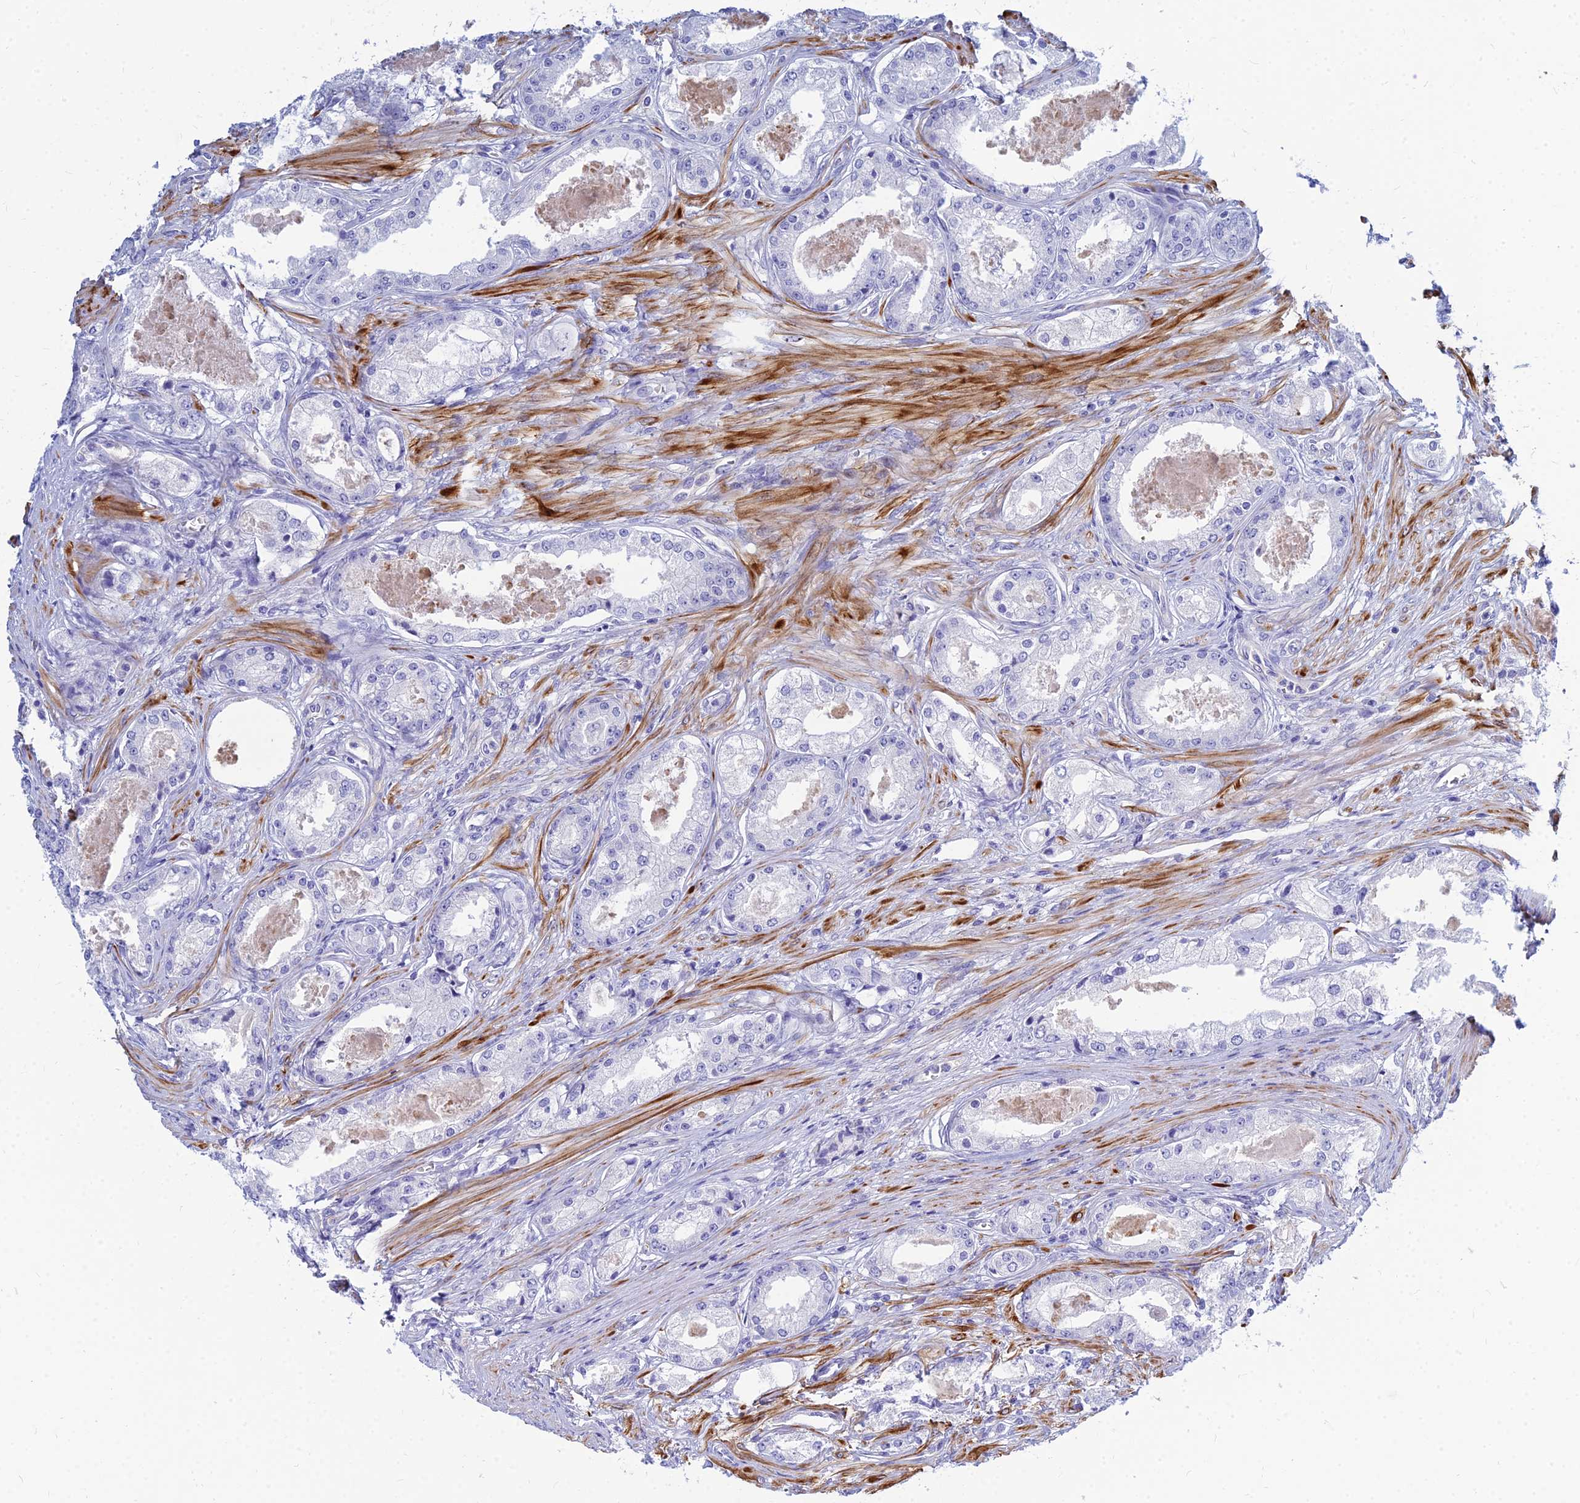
{"staining": {"intensity": "negative", "quantity": "none", "location": "none"}, "tissue": "prostate cancer", "cell_type": "Tumor cells", "image_type": "cancer", "snomed": [{"axis": "morphology", "description": "Adenocarcinoma, Low grade"}, {"axis": "topography", "description": "Prostate"}], "caption": "High power microscopy image of an immunohistochemistry (IHC) image of prostate adenocarcinoma (low-grade), revealing no significant staining in tumor cells.", "gene": "ZNF552", "patient": {"sex": "male", "age": 68}}